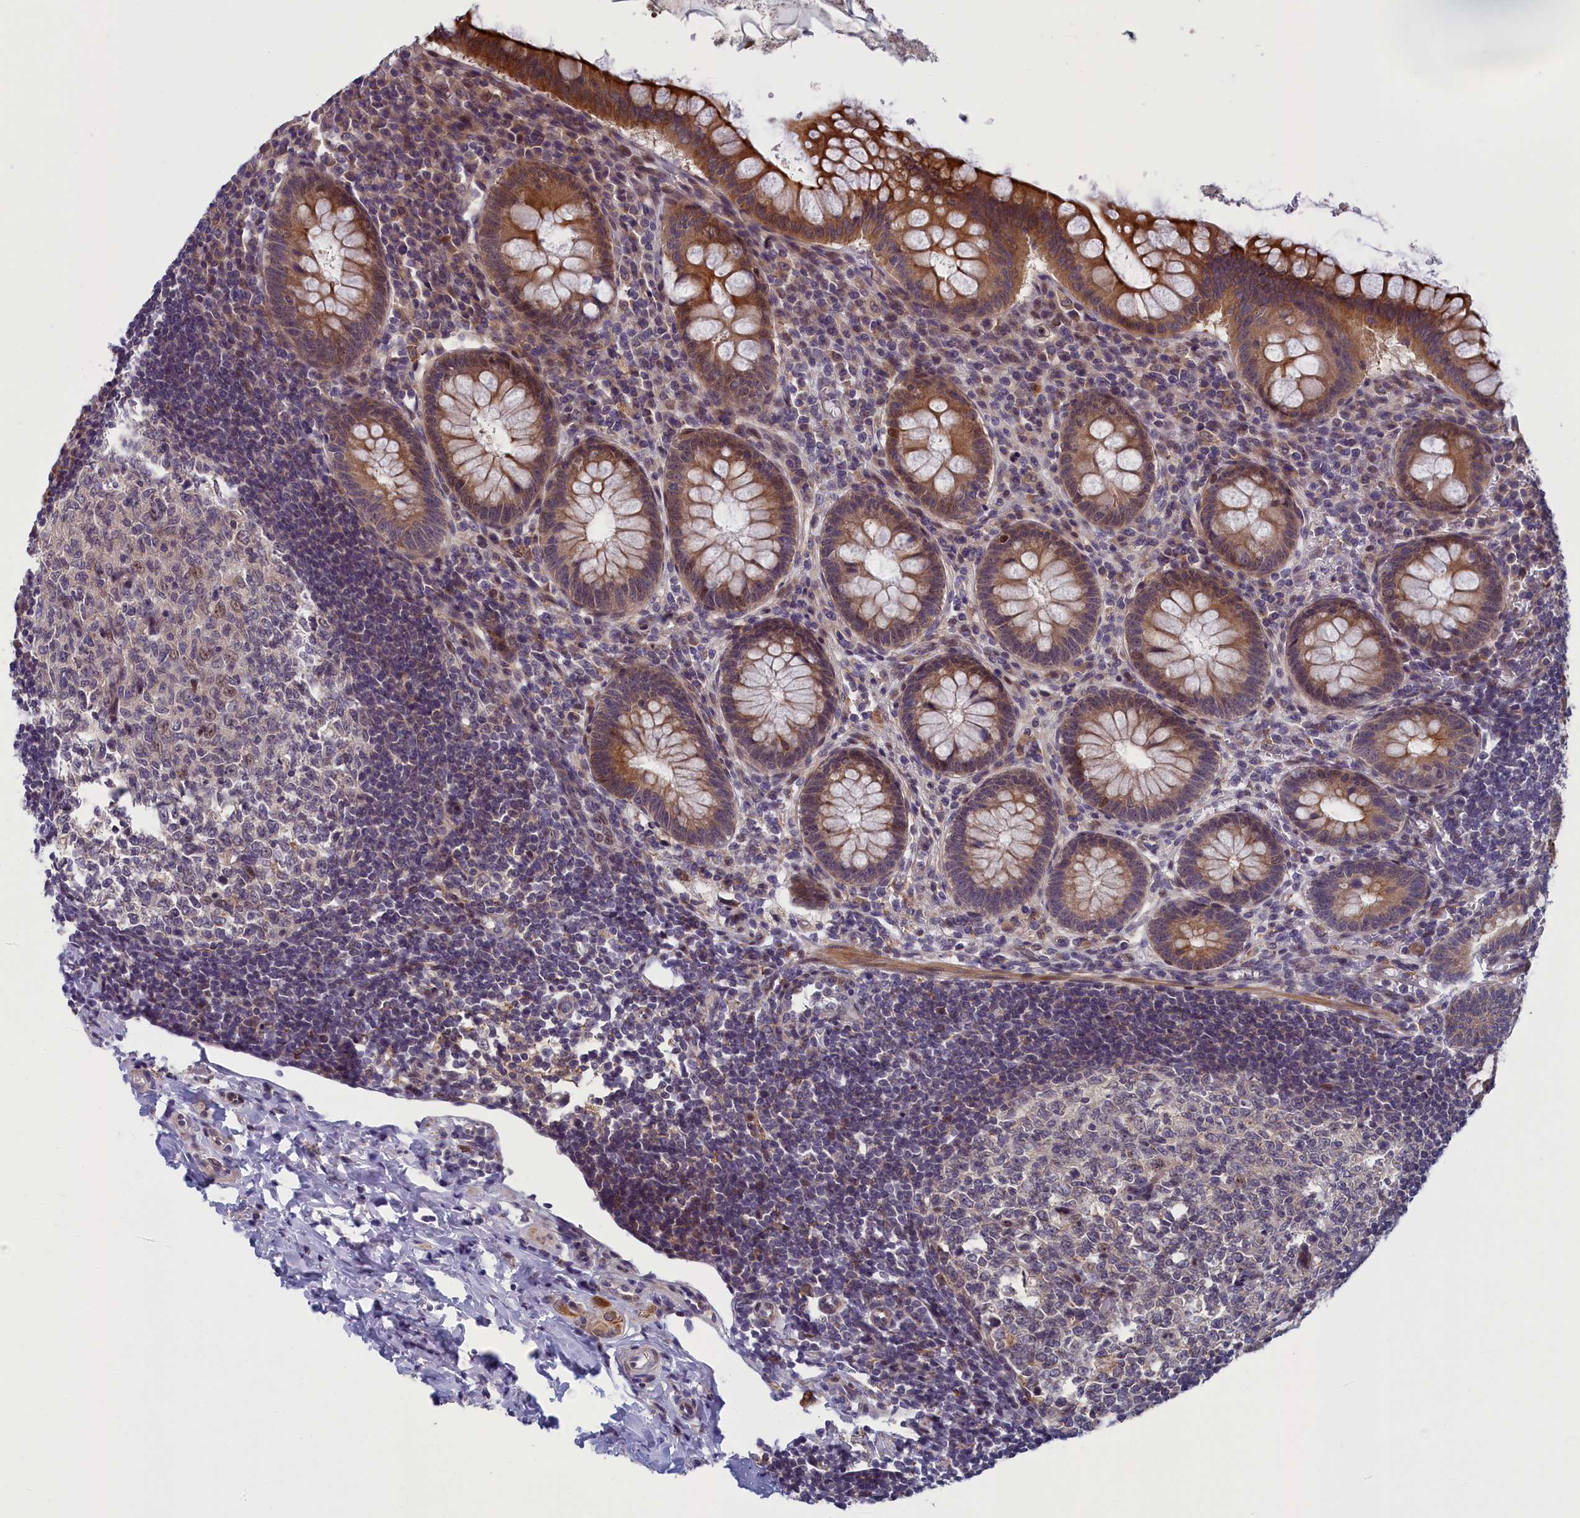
{"staining": {"intensity": "strong", "quantity": "25%-75%", "location": "cytoplasmic/membranous"}, "tissue": "appendix", "cell_type": "Glandular cells", "image_type": "normal", "snomed": [{"axis": "morphology", "description": "Normal tissue, NOS"}, {"axis": "topography", "description": "Appendix"}], "caption": "Strong cytoplasmic/membranous expression for a protein is appreciated in approximately 25%-75% of glandular cells of normal appendix using immunohistochemistry.", "gene": "ANKRD39", "patient": {"sex": "female", "age": 33}}